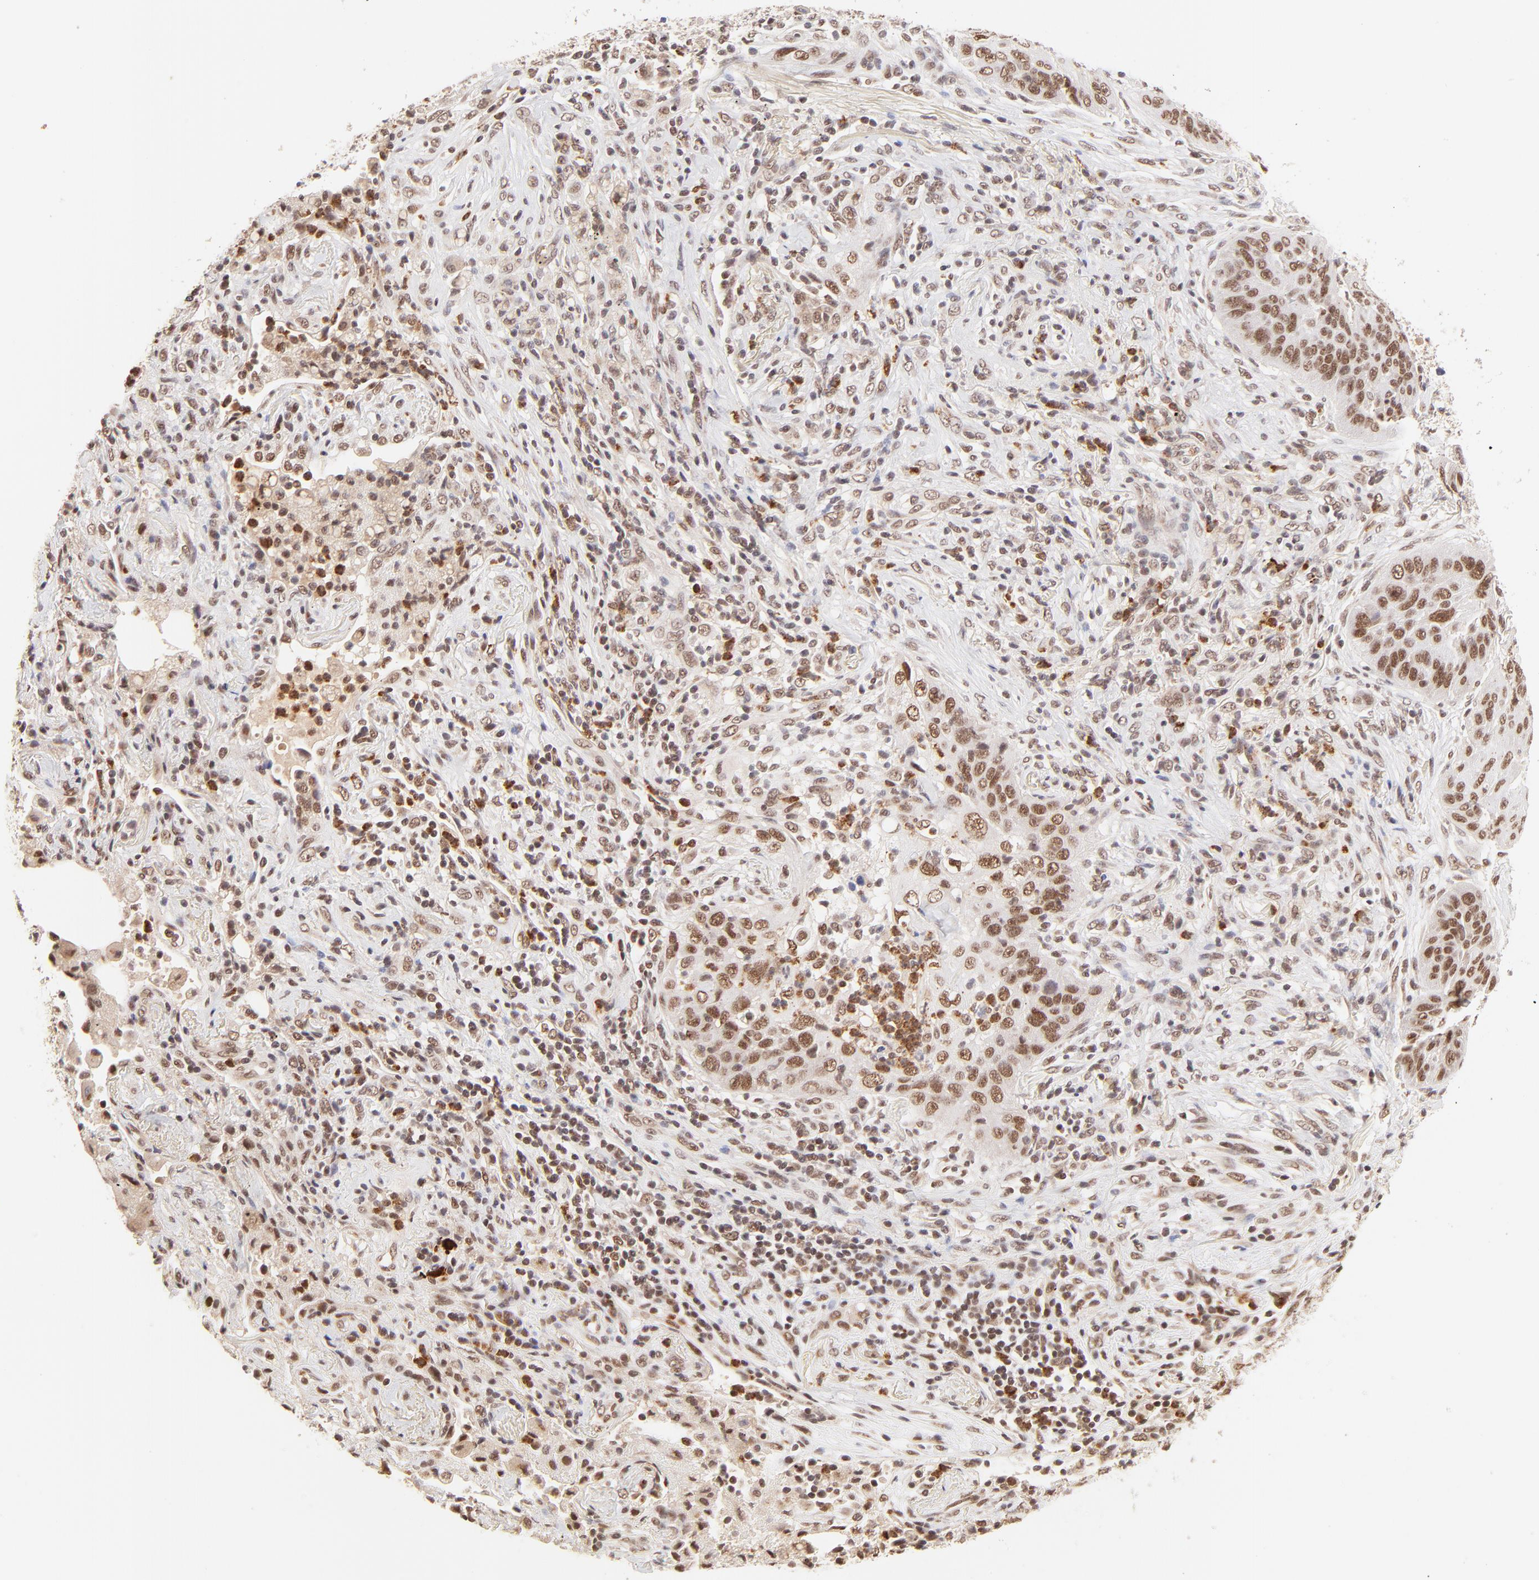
{"staining": {"intensity": "moderate", "quantity": ">75%", "location": "nuclear"}, "tissue": "lung cancer", "cell_type": "Tumor cells", "image_type": "cancer", "snomed": [{"axis": "morphology", "description": "Squamous cell carcinoma, NOS"}, {"axis": "topography", "description": "Lung"}], "caption": "The photomicrograph demonstrates immunohistochemical staining of squamous cell carcinoma (lung). There is moderate nuclear staining is seen in approximately >75% of tumor cells.", "gene": "MED12", "patient": {"sex": "female", "age": 67}}